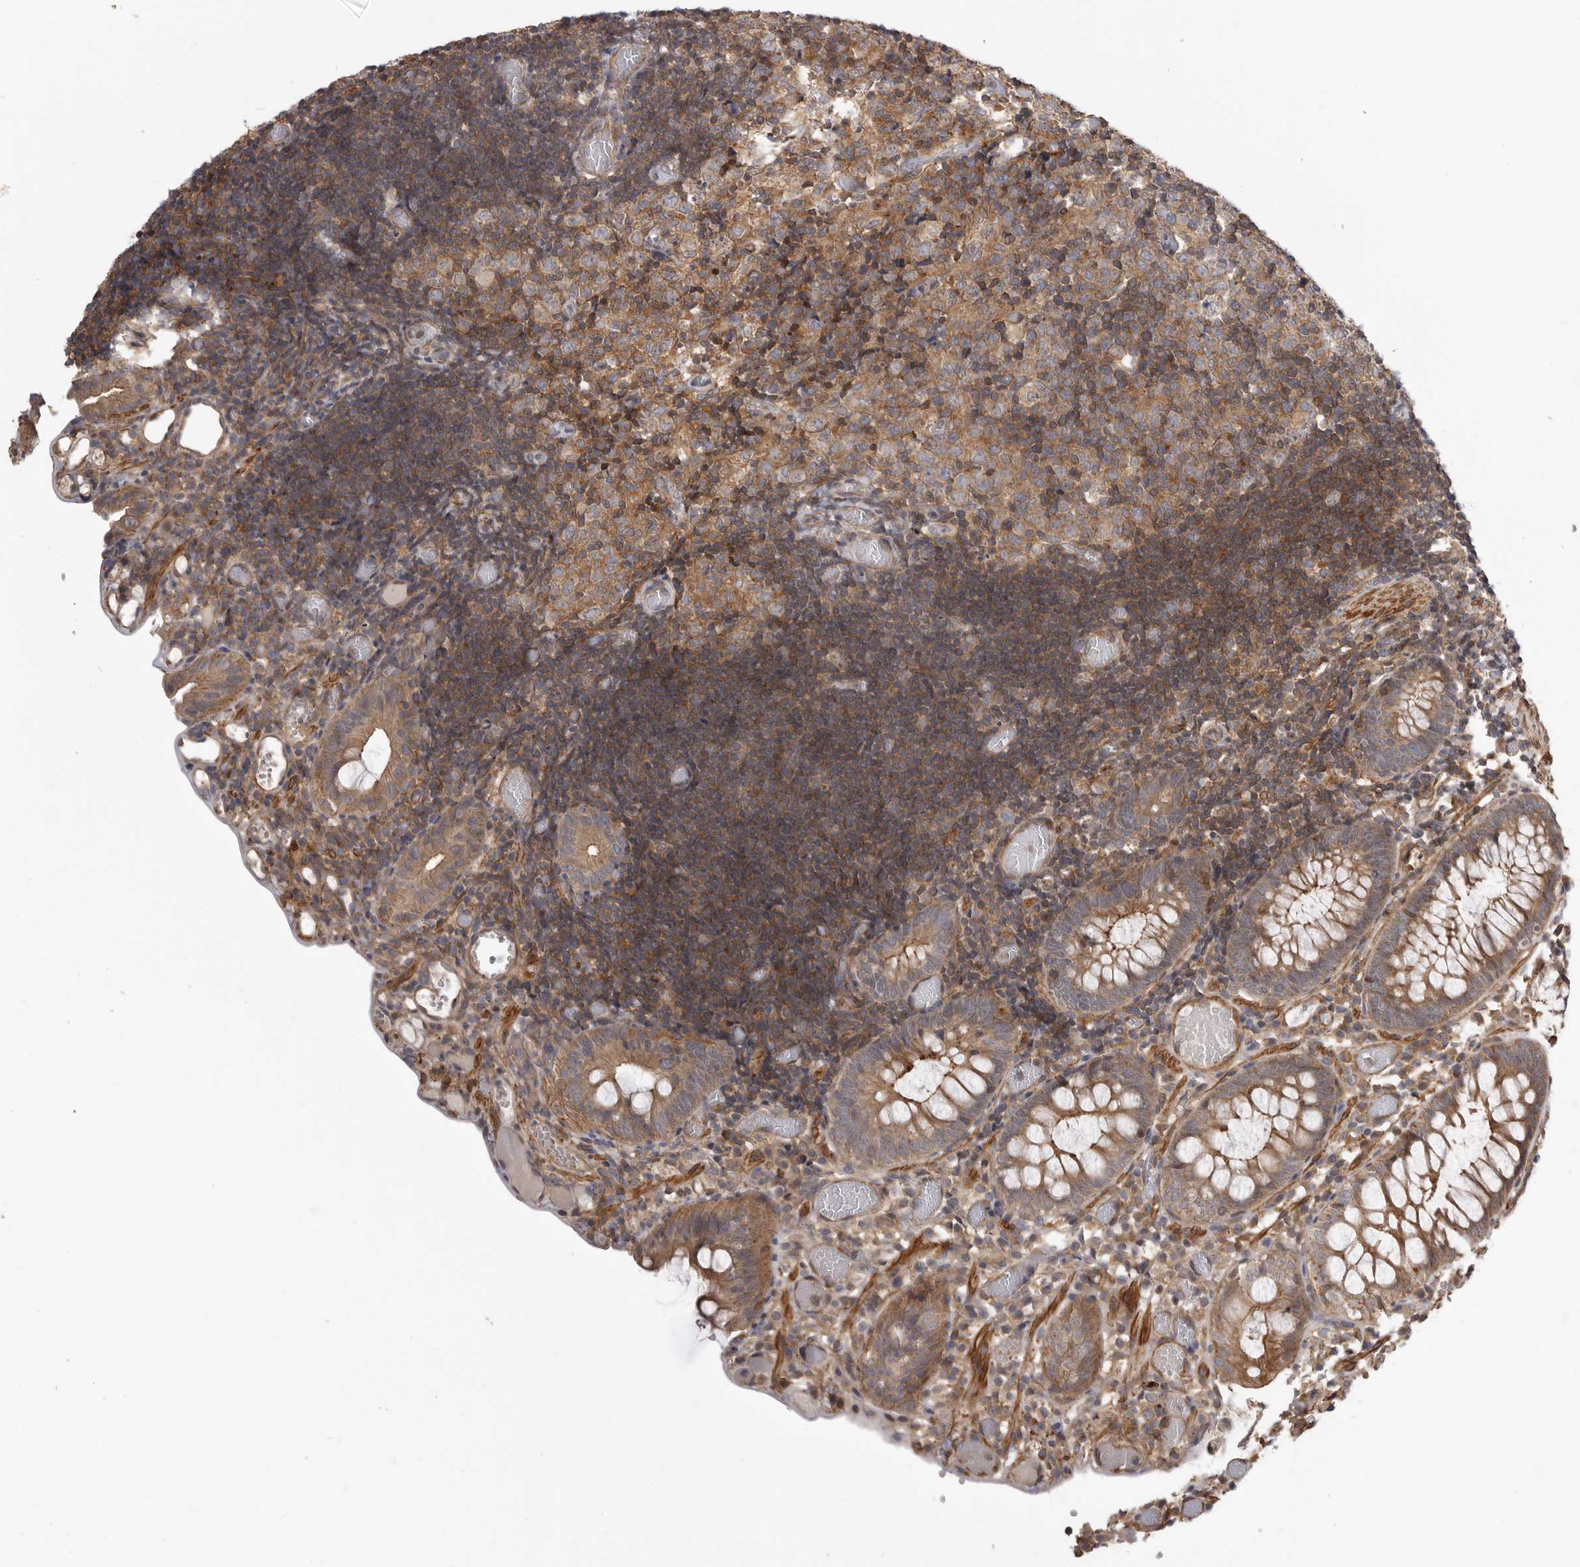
{"staining": {"intensity": "moderate", "quantity": ">75%", "location": "cytoplasmic/membranous"}, "tissue": "colon", "cell_type": "Endothelial cells", "image_type": "normal", "snomed": [{"axis": "morphology", "description": "Normal tissue, NOS"}, {"axis": "topography", "description": "Colon"}], "caption": "High-power microscopy captured an IHC photomicrograph of benign colon, revealing moderate cytoplasmic/membranous positivity in approximately >75% of endothelial cells. (DAB (3,3'-diaminobenzidine) IHC with brightfield microscopy, high magnification).", "gene": "TRIM56", "patient": {"sex": "male", "age": 14}}